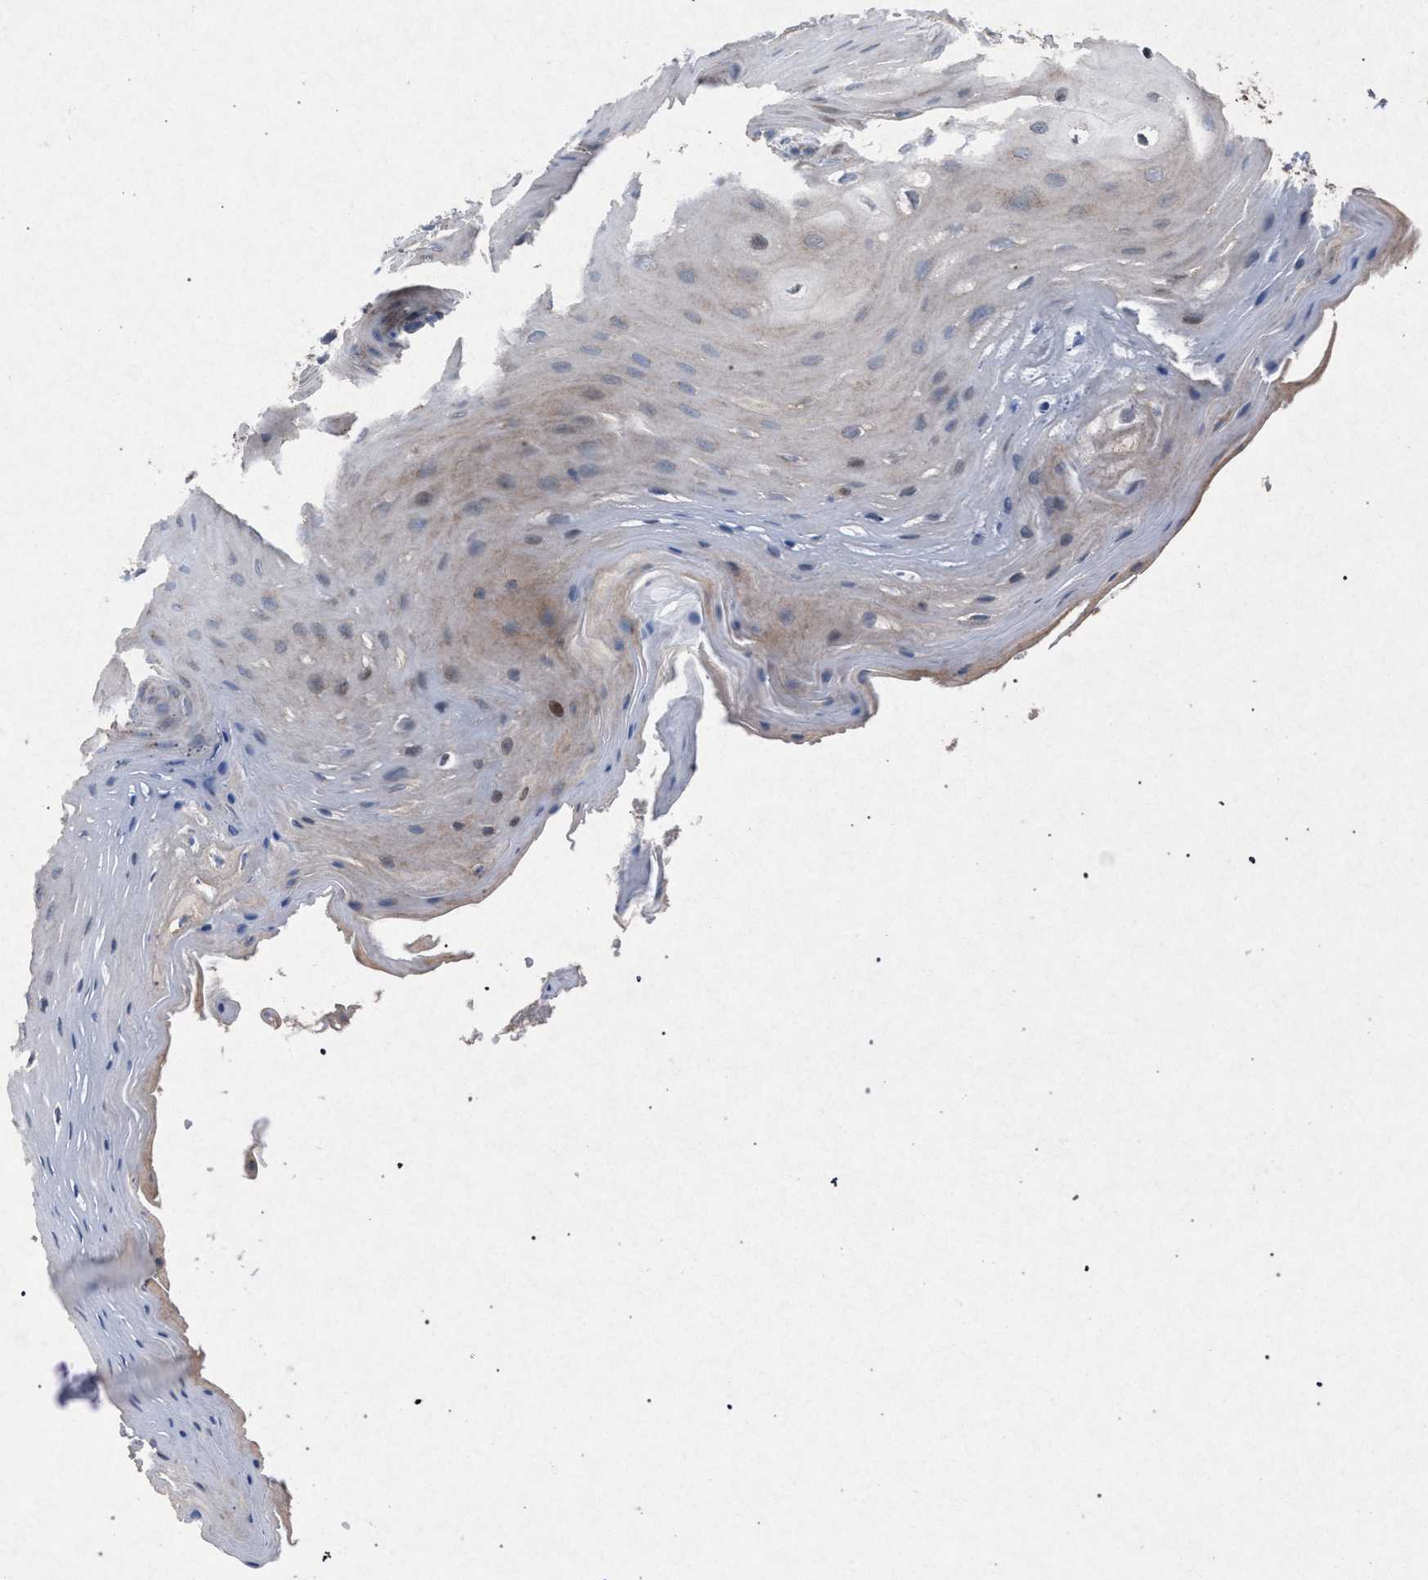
{"staining": {"intensity": "weak", "quantity": "25%-75%", "location": "cytoplasmic/membranous"}, "tissue": "oral mucosa", "cell_type": "Squamous epithelial cells", "image_type": "normal", "snomed": [{"axis": "morphology", "description": "Normal tissue, NOS"}, {"axis": "morphology", "description": "Squamous cell carcinoma, NOS"}, {"axis": "topography", "description": "Oral tissue"}, {"axis": "topography", "description": "Head-Neck"}], "caption": "The micrograph demonstrates staining of normal oral mucosa, revealing weak cytoplasmic/membranous protein positivity (brown color) within squamous epithelial cells.", "gene": "HSD17B4", "patient": {"sex": "male", "age": 71}}